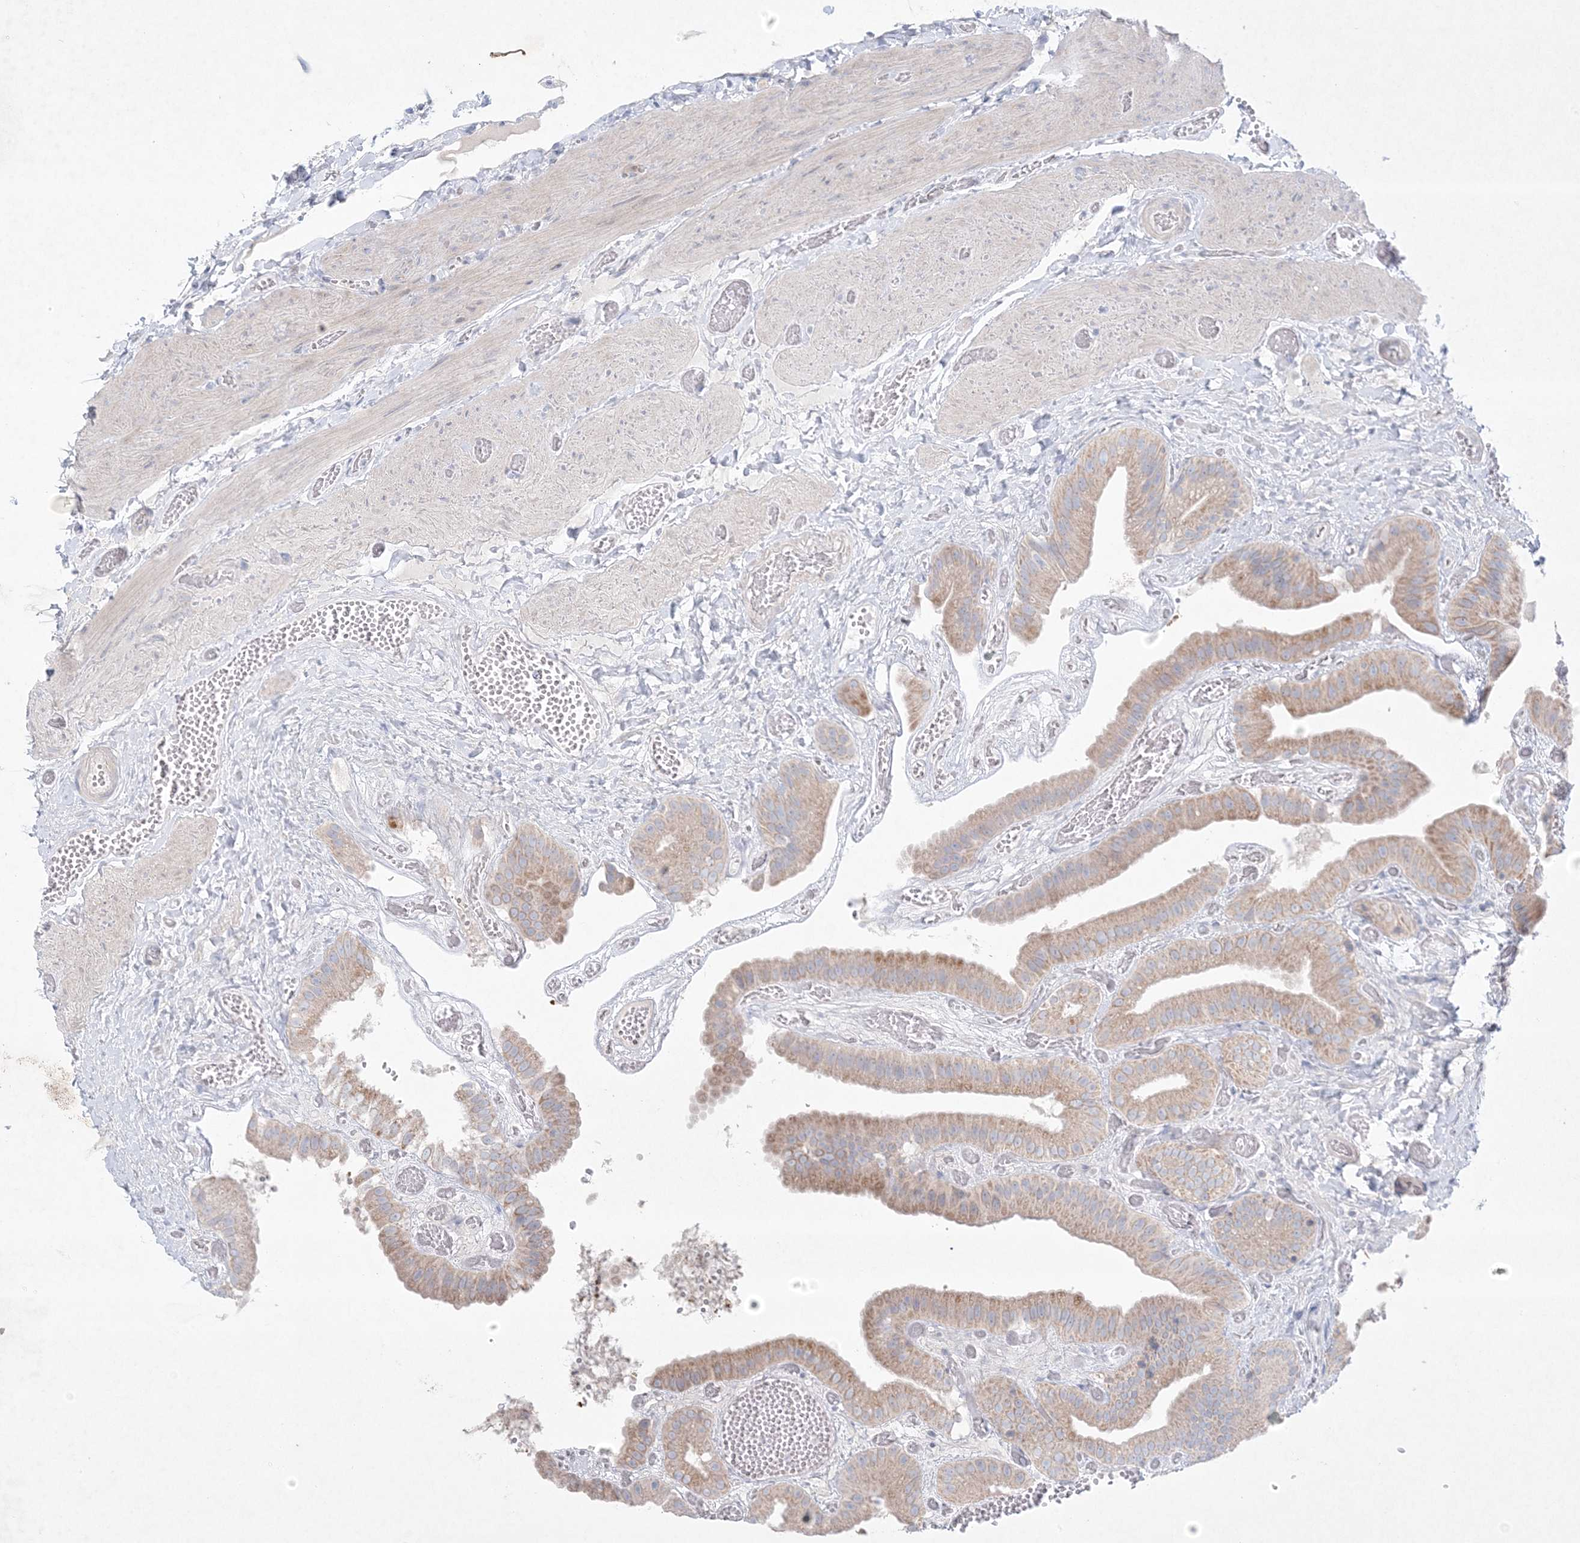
{"staining": {"intensity": "weak", "quantity": ">75%", "location": "cytoplasmic/membranous"}, "tissue": "gallbladder", "cell_type": "Glandular cells", "image_type": "normal", "snomed": [{"axis": "morphology", "description": "Normal tissue, NOS"}, {"axis": "topography", "description": "Gallbladder"}], "caption": "IHC of benign gallbladder demonstrates low levels of weak cytoplasmic/membranous positivity in about >75% of glandular cells.", "gene": "KCTD6", "patient": {"sex": "female", "age": 64}}